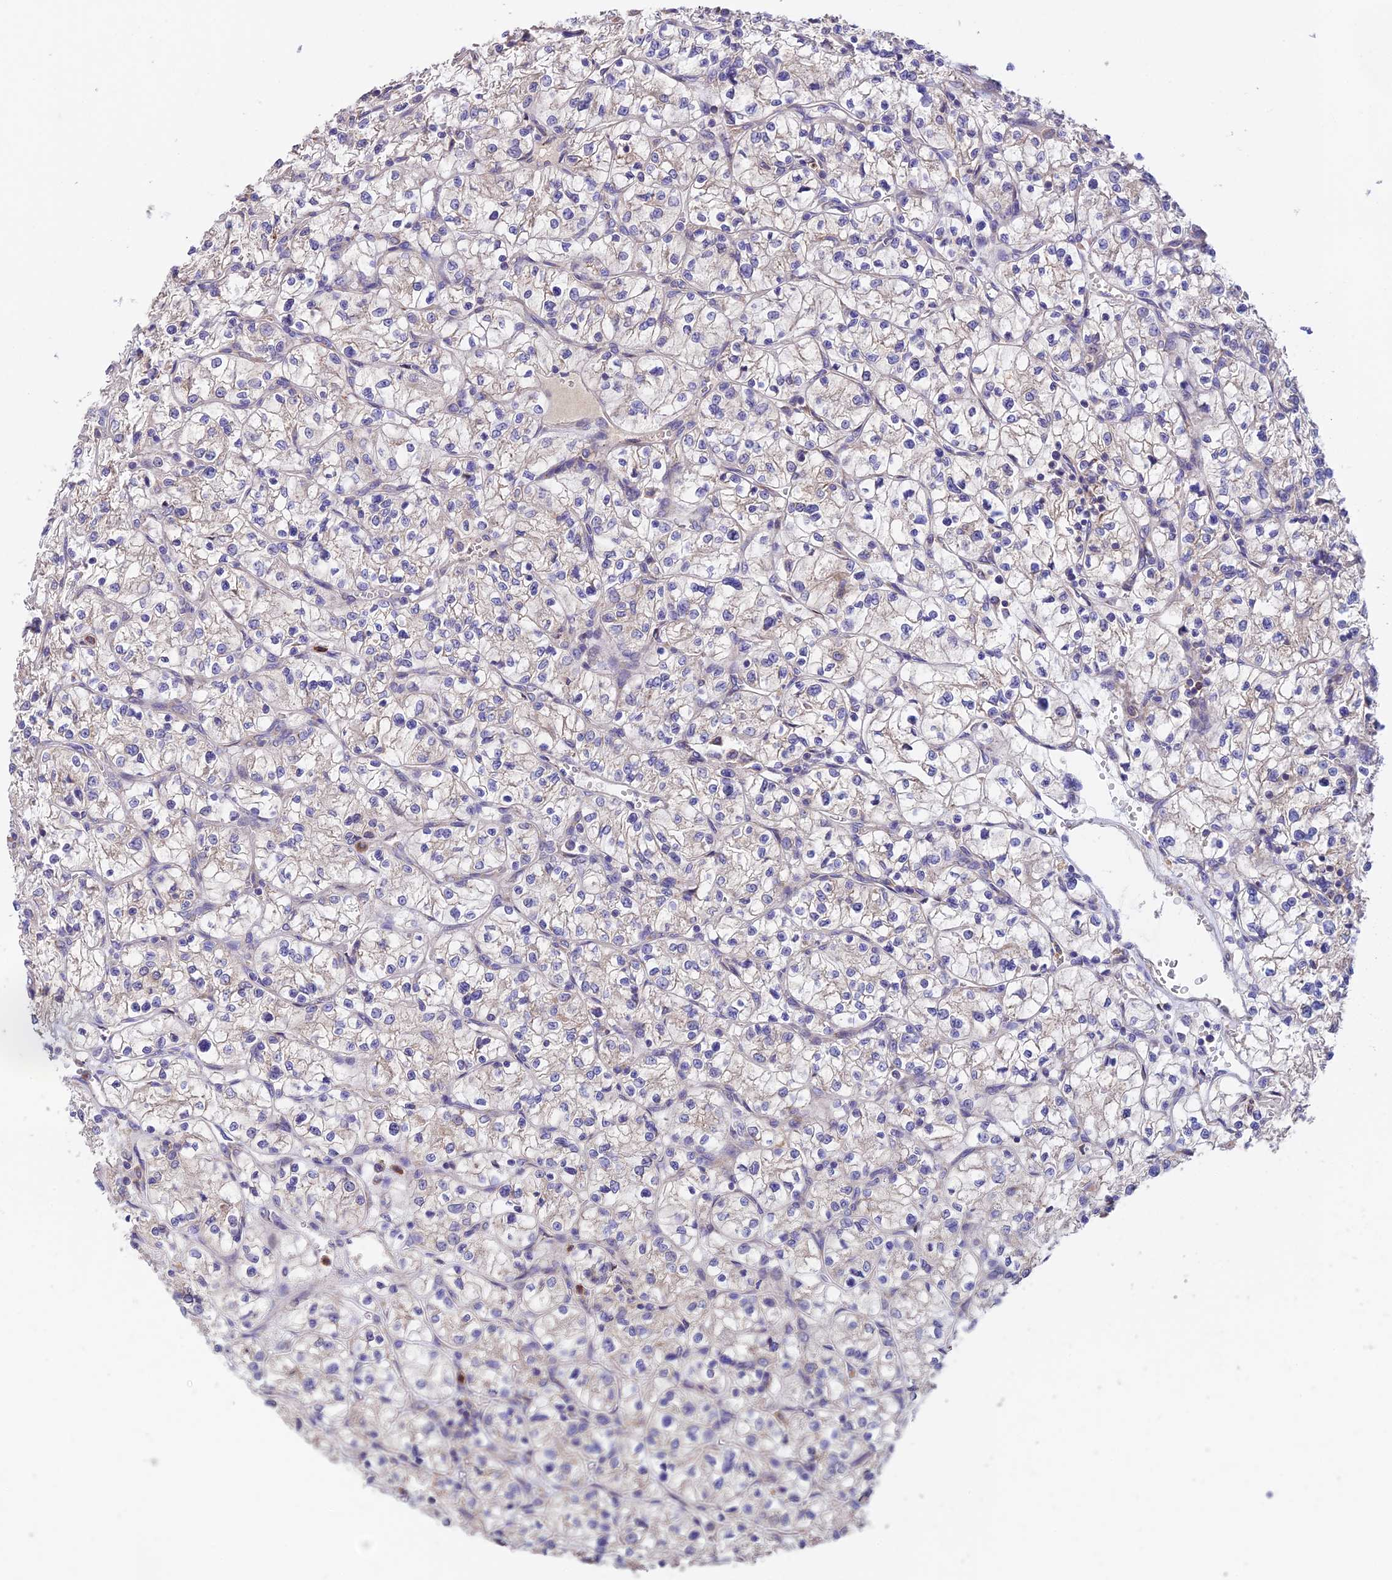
{"staining": {"intensity": "negative", "quantity": "none", "location": "none"}, "tissue": "renal cancer", "cell_type": "Tumor cells", "image_type": "cancer", "snomed": [{"axis": "morphology", "description": "Adenocarcinoma, NOS"}, {"axis": "topography", "description": "Kidney"}], "caption": "High magnification brightfield microscopy of adenocarcinoma (renal) stained with DAB (3,3'-diaminobenzidine) (brown) and counterstained with hematoxylin (blue): tumor cells show no significant expression.", "gene": "EMC3", "patient": {"sex": "female", "age": 64}}